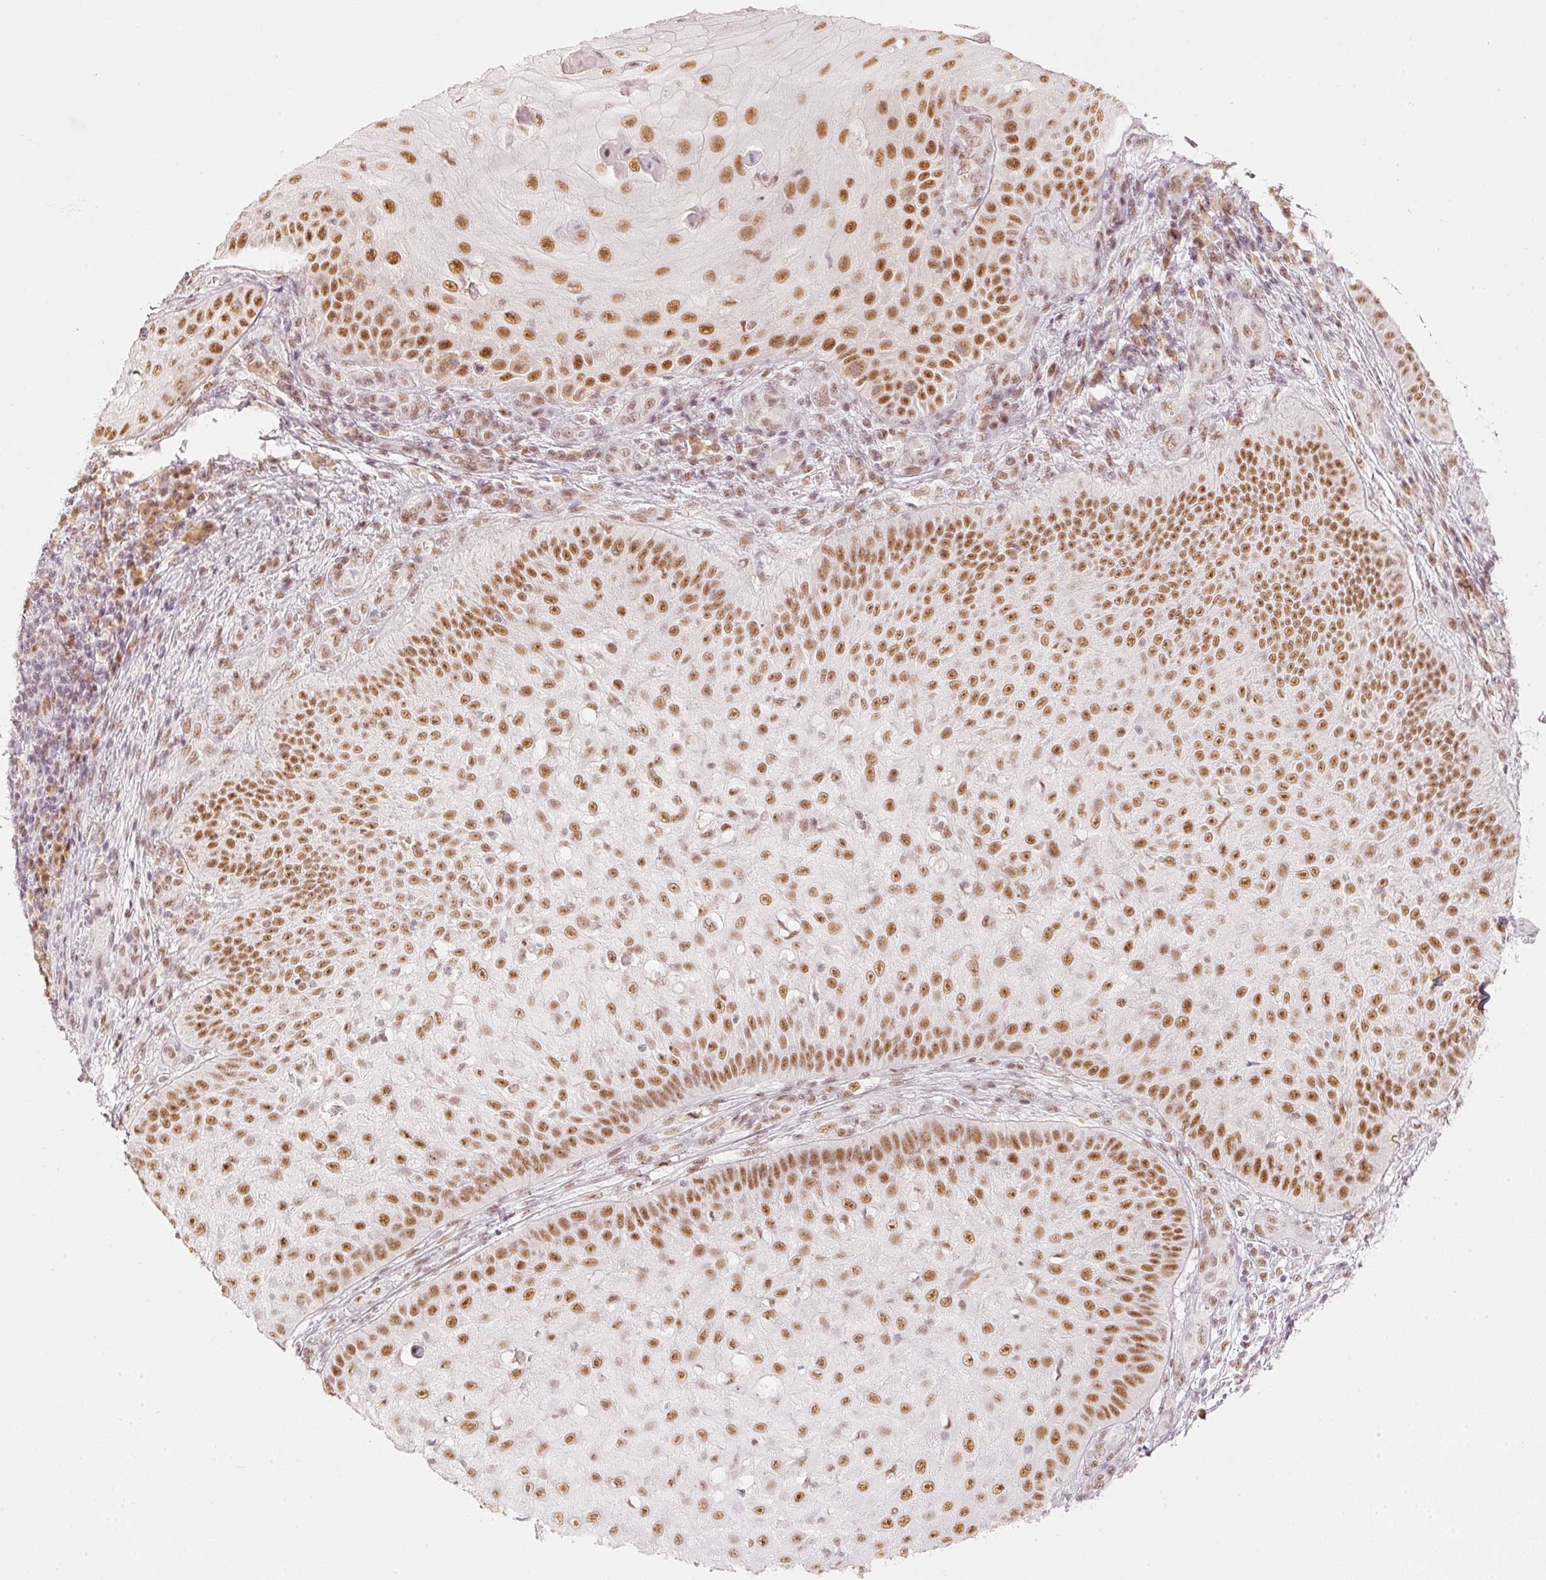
{"staining": {"intensity": "moderate", "quantity": ">75%", "location": "nuclear"}, "tissue": "skin cancer", "cell_type": "Tumor cells", "image_type": "cancer", "snomed": [{"axis": "morphology", "description": "Squamous cell carcinoma, NOS"}, {"axis": "topography", "description": "Skin"}], "caption": "Tumor cells show medium levels of moderate nuclear expression in approximately >75% of cells in skin cancer (squamous cell carcinoma).", "gene": "PPP1R10", "patient": {"sex": "male", "age": 70}}